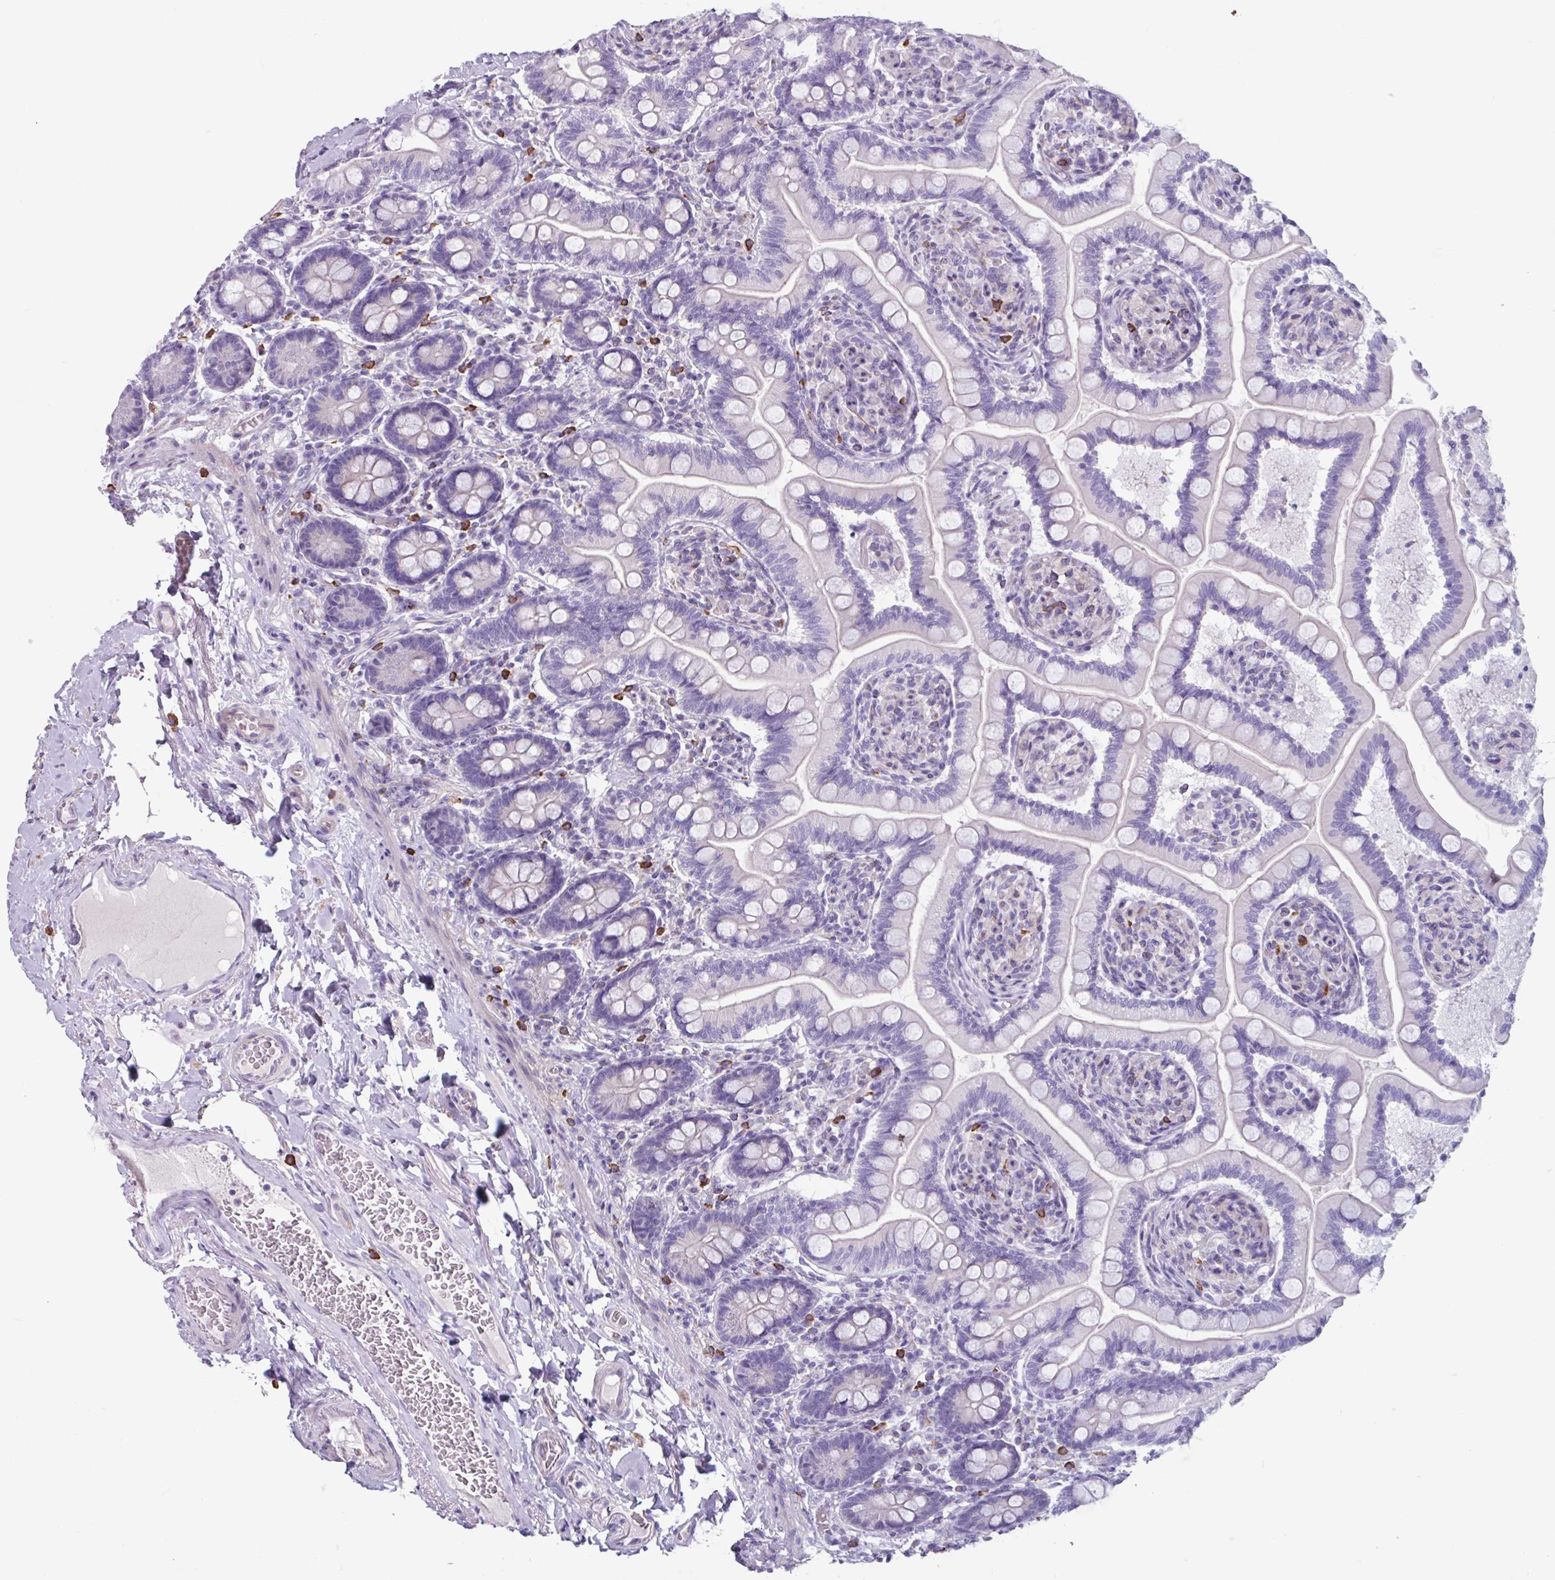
{"staining": {"intensity": "negative", "quantity": "none", "location": "none"}, "tissue": "small intestine", "cell_type": "Glandular cells", "image_type": "normal", "snomed": [{"axis": "morphology", "description": "Normal tissue, NOS"}, {"axis": "topography", "description": "Small intestine"}], "caption": "Glandular cells show no significant protein staining in unremarkable small intestine. (Stains: DAB IHC with hematoxylin counter stain, Microscopy: brightfield microscopy at high magnification).", "gene": "ADGRE1", "patient": {"sex": "female", "age": 64}}